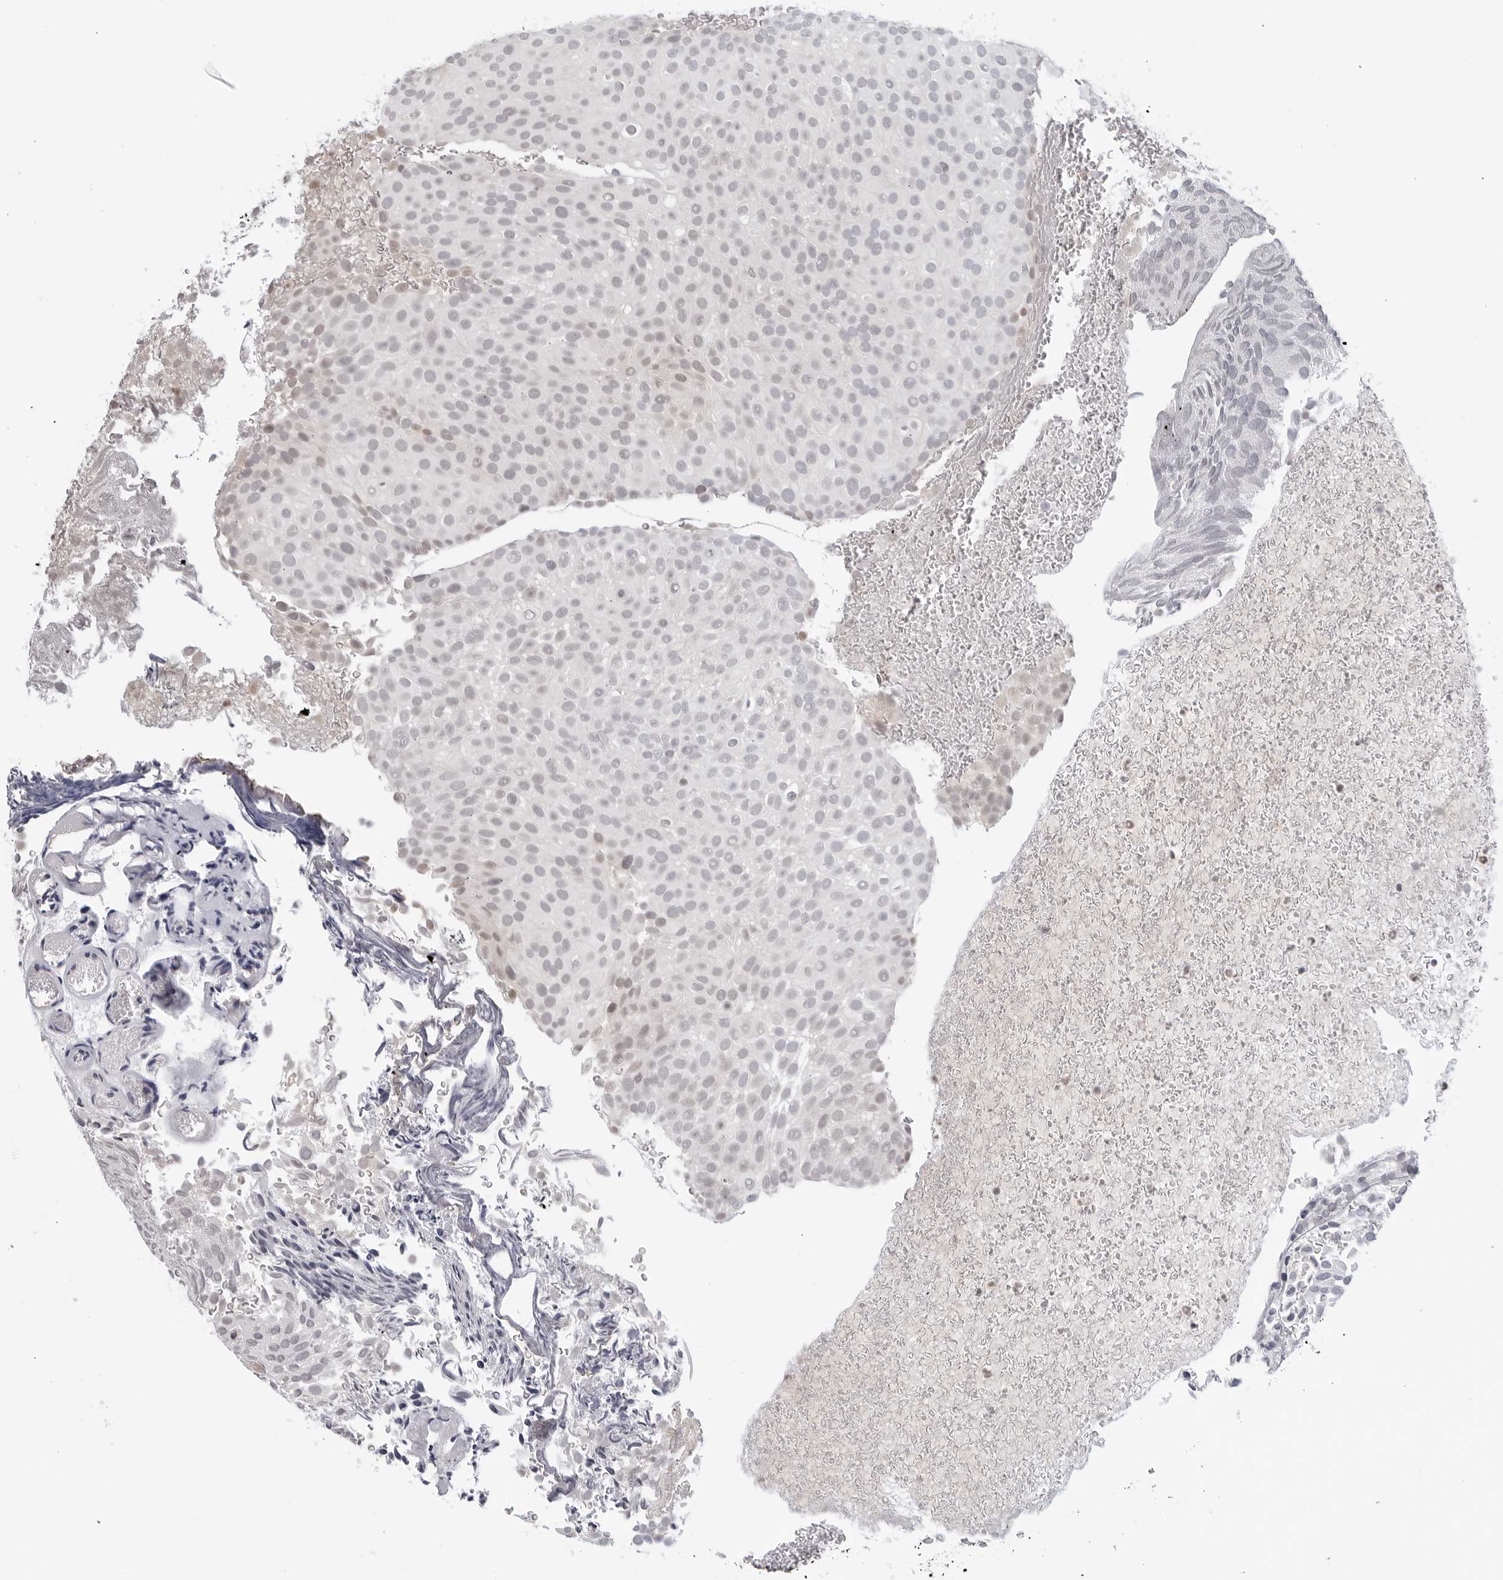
{"staining": {"intensity": "negative", "quantity": "none", "location": "none"}, "tissue": "urothelial cancer", "cell_type": "Tumor cells", "image_type": "cancer", "snomed": [{"axis": "morphology", "description": "Urothelial carcinoma, Low grade"}, {"axis": "topography", "description": "Urinary bladder"}], "caption": "Photomicrograph shows no protein expression in tumor cells of low-grade urothelial carcinoma tissue.", "gene": "RAB11FIP3", "patient": {"sex": "male", "age": 78}}